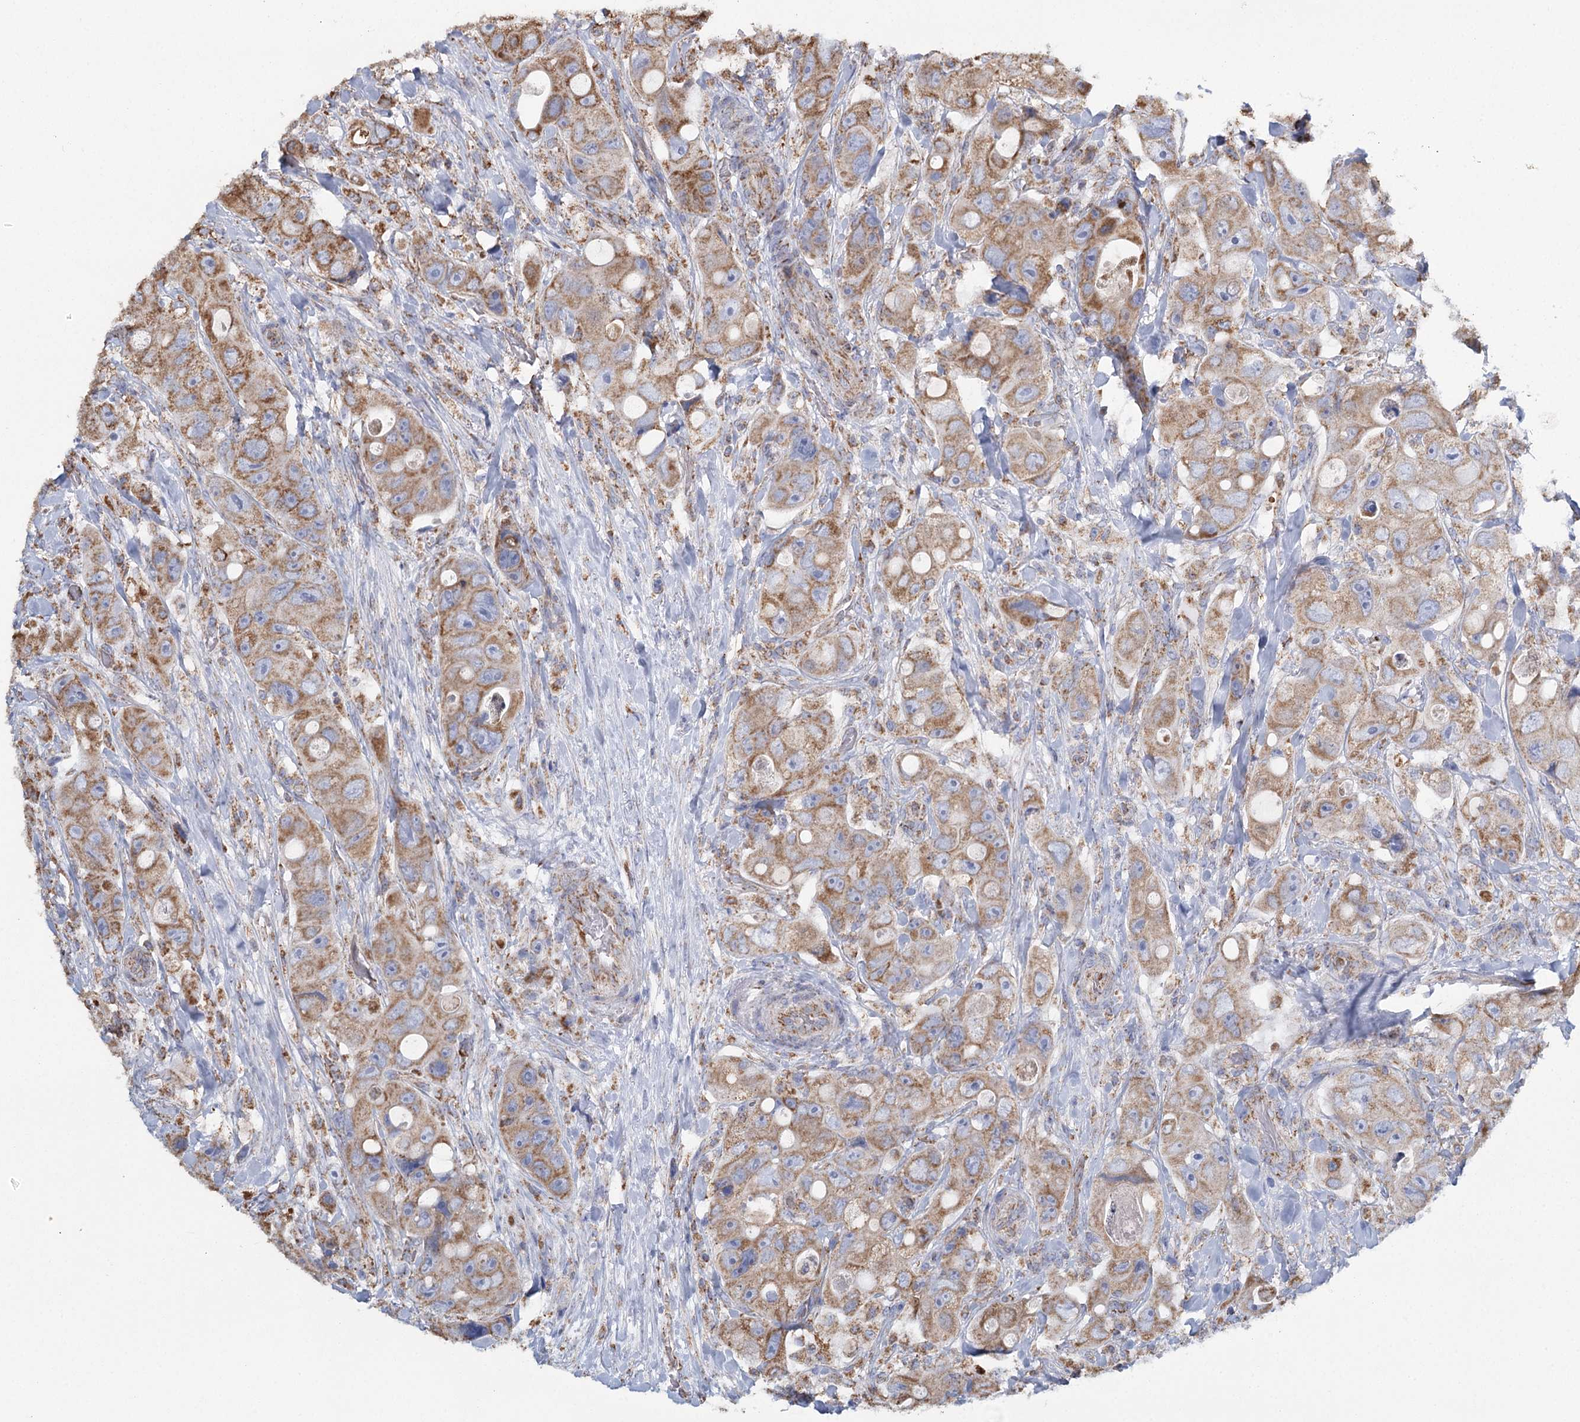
{"staining": {"intensity": "moderate", "quantity": ">75%", "location": "cytoplasmic/membranous"}, "tissue": "colorectal cancer", "cell_type": "Tumor cells", "image_type": "cancer", "snomed": [{"axis": "morphology", "description": "Adenocarcinoma, NOS"}, {"axis": "topography", "description": "Colon"}], "caption": "IHC image of neoplastic tissue: colorectal cancer stained using immunohistochemistry (IHC) exhibits medium levels of moderate protein expression localized specifically in the cytoplasmic/membranous of tumor cells, appearing as a cytoplasmic/membranous brown color.", "gene": "MRPL44", "patient": {"sex": "female", "age": 46}}